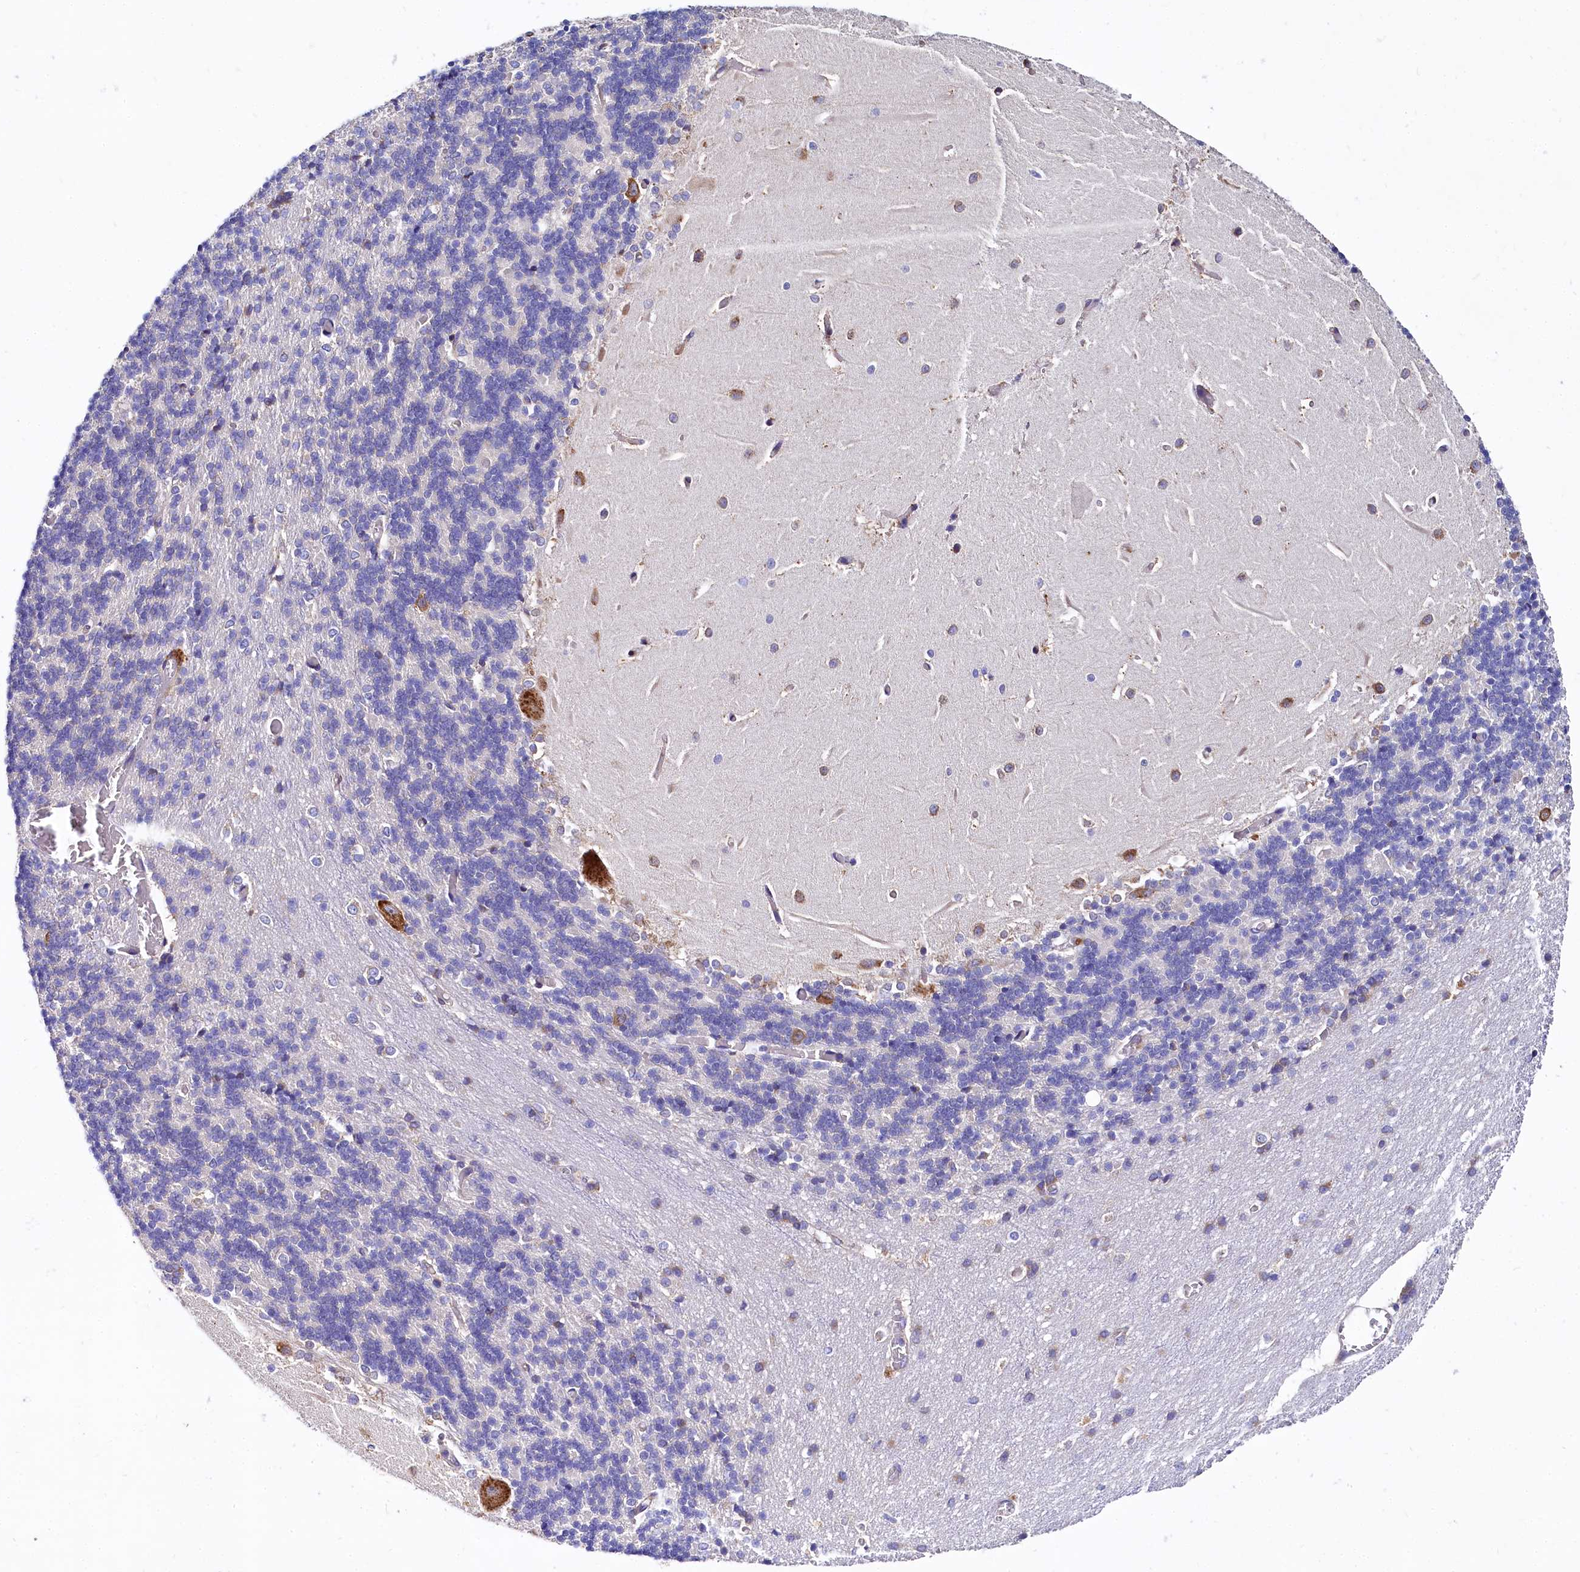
{"staining": {"intensity": "negative", "quantity": "none", "location": "none"}, "tissue": "cerebellum", "cell_type": "Cells in granular layer", "image_type": "normal", "snomed": [{"axis": "morphology", "description": "Normal tissue, NOS"}, {"axis": "topography", "description": "Cerebellum"}], "caption": "Immunohistochemistry image of unremarkable human cerebellum stained for a protein (brown), which shows no positivity in cells in granular layer.", "gene": "QARS1", "patient": {"sex": "male", "age": 37}}